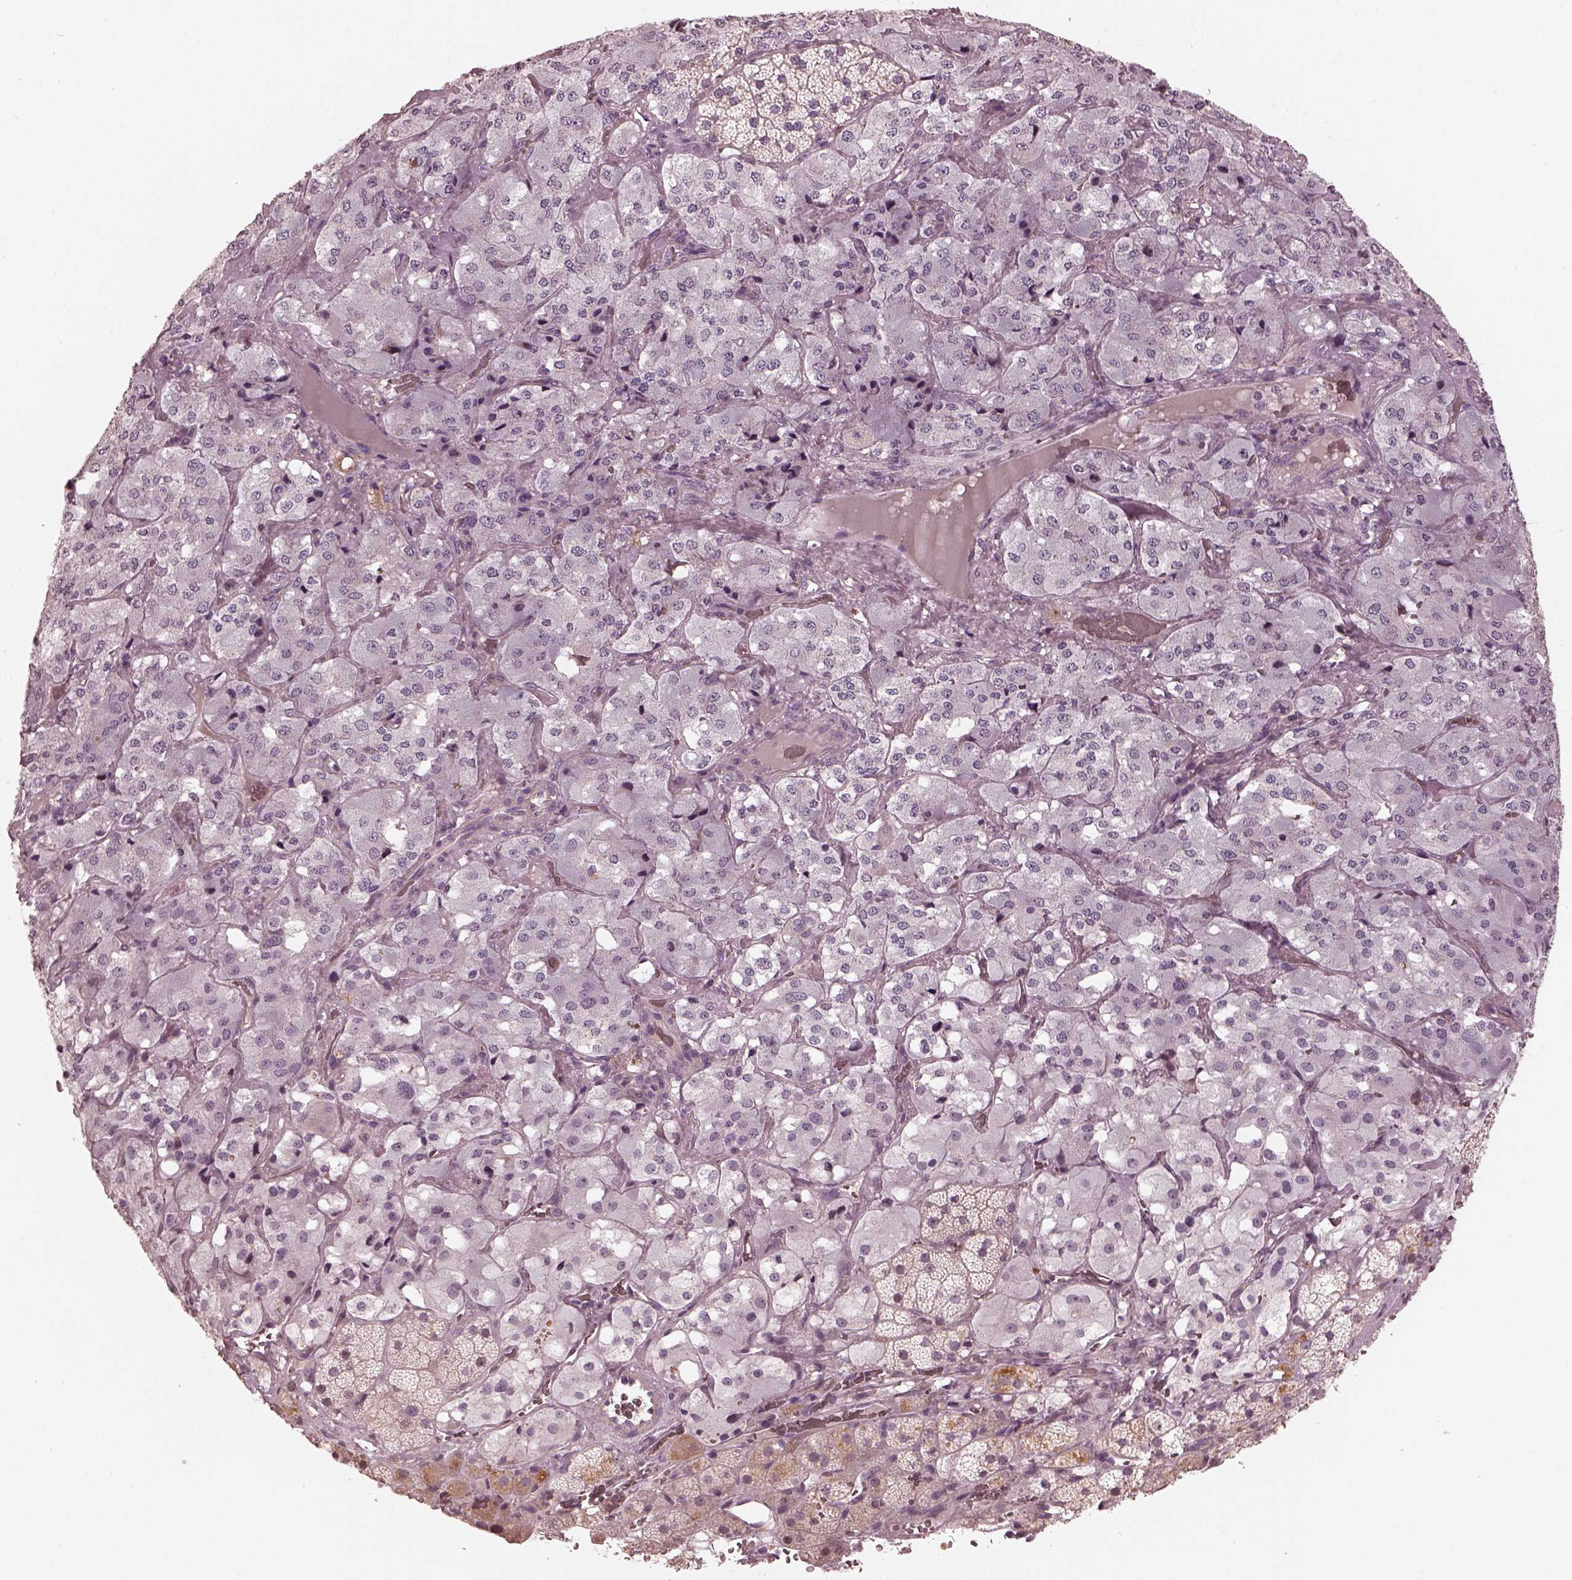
{"staining": {"intensity": "negative", "quantity": "none", "location": "none"}, "tissue": "adrenal gland", "cell_type": "Glandular cells", "image_type": "normal", "snomed": [{"axis": "morphology", "description": "Normal tissue, NOS"}, {"axis": "topography", "description": "Adrenal gland"}], "caption": "A photomicrograph of adrenal gland stained for a protein displays no brown staining in glandular cells. (DAB (3,3'-diaminobenzidine) immunohistochemistry with hematoxylin counter stain).", "gene": "OPTC", "patient": {"sex": "male", "age": 57}}